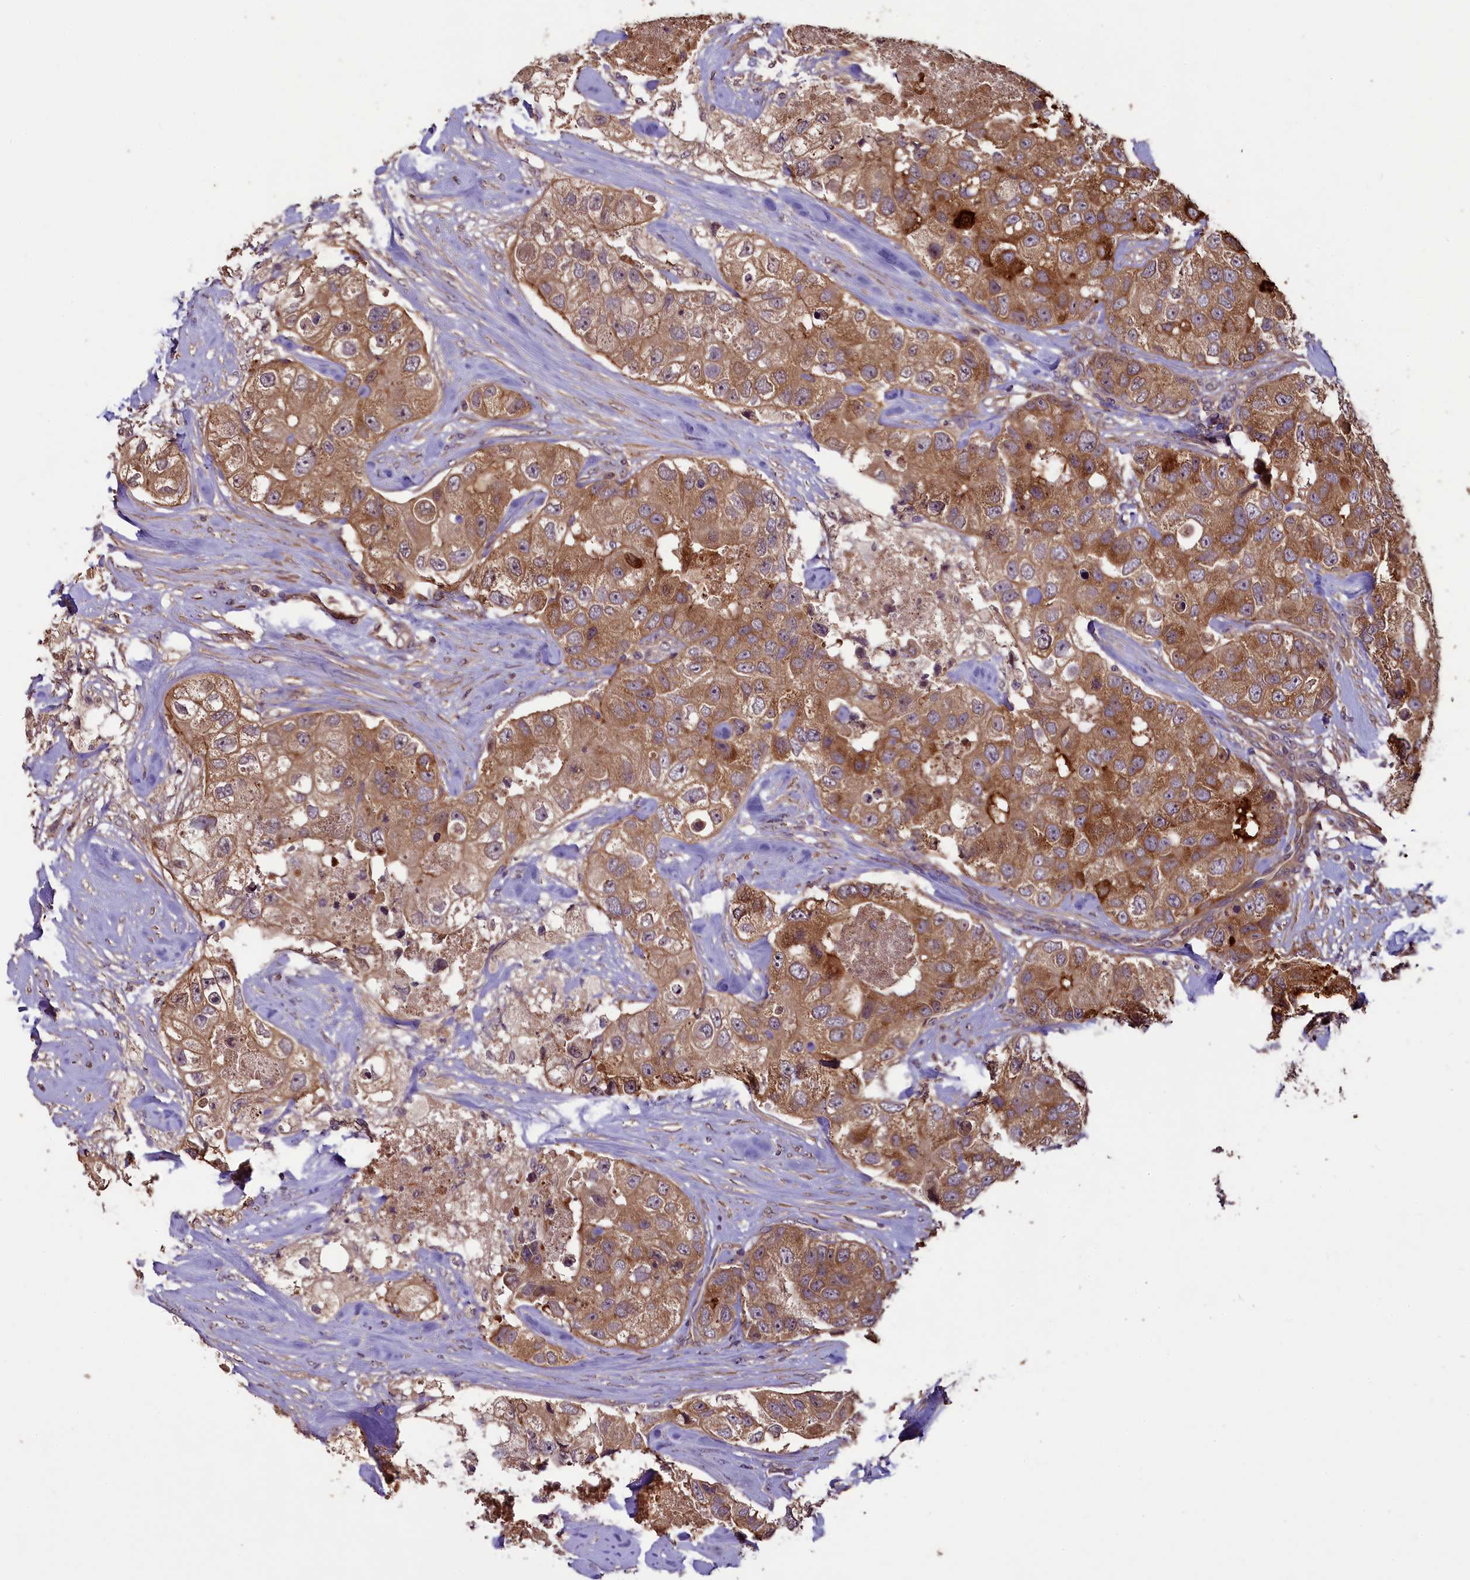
{"staining": {"intensity": "moderate", "quantity": ">75%", "location": "cytoplasmic/membranous"}, "tissue": "breast cancer", "cell_type": "Tumor cells", "image_type": "cancer", "snomed": [{"axis": "morphology", "description": "Duct carcinoma"}, {"axis": "topography", "description": "Breast"}], "caption": "Tumor cells reveal medium levels of moderate cytoplasmic/membranous positivity in approximately >75% of cells in breast invasive ductal carcinoma. (DAB (3,3'-diaminobenzidine) IHC, brown staining for protein, blue staining for nuclei).", "gene": "NUDT6", "patient": {"sex": "female", "age": 62}}